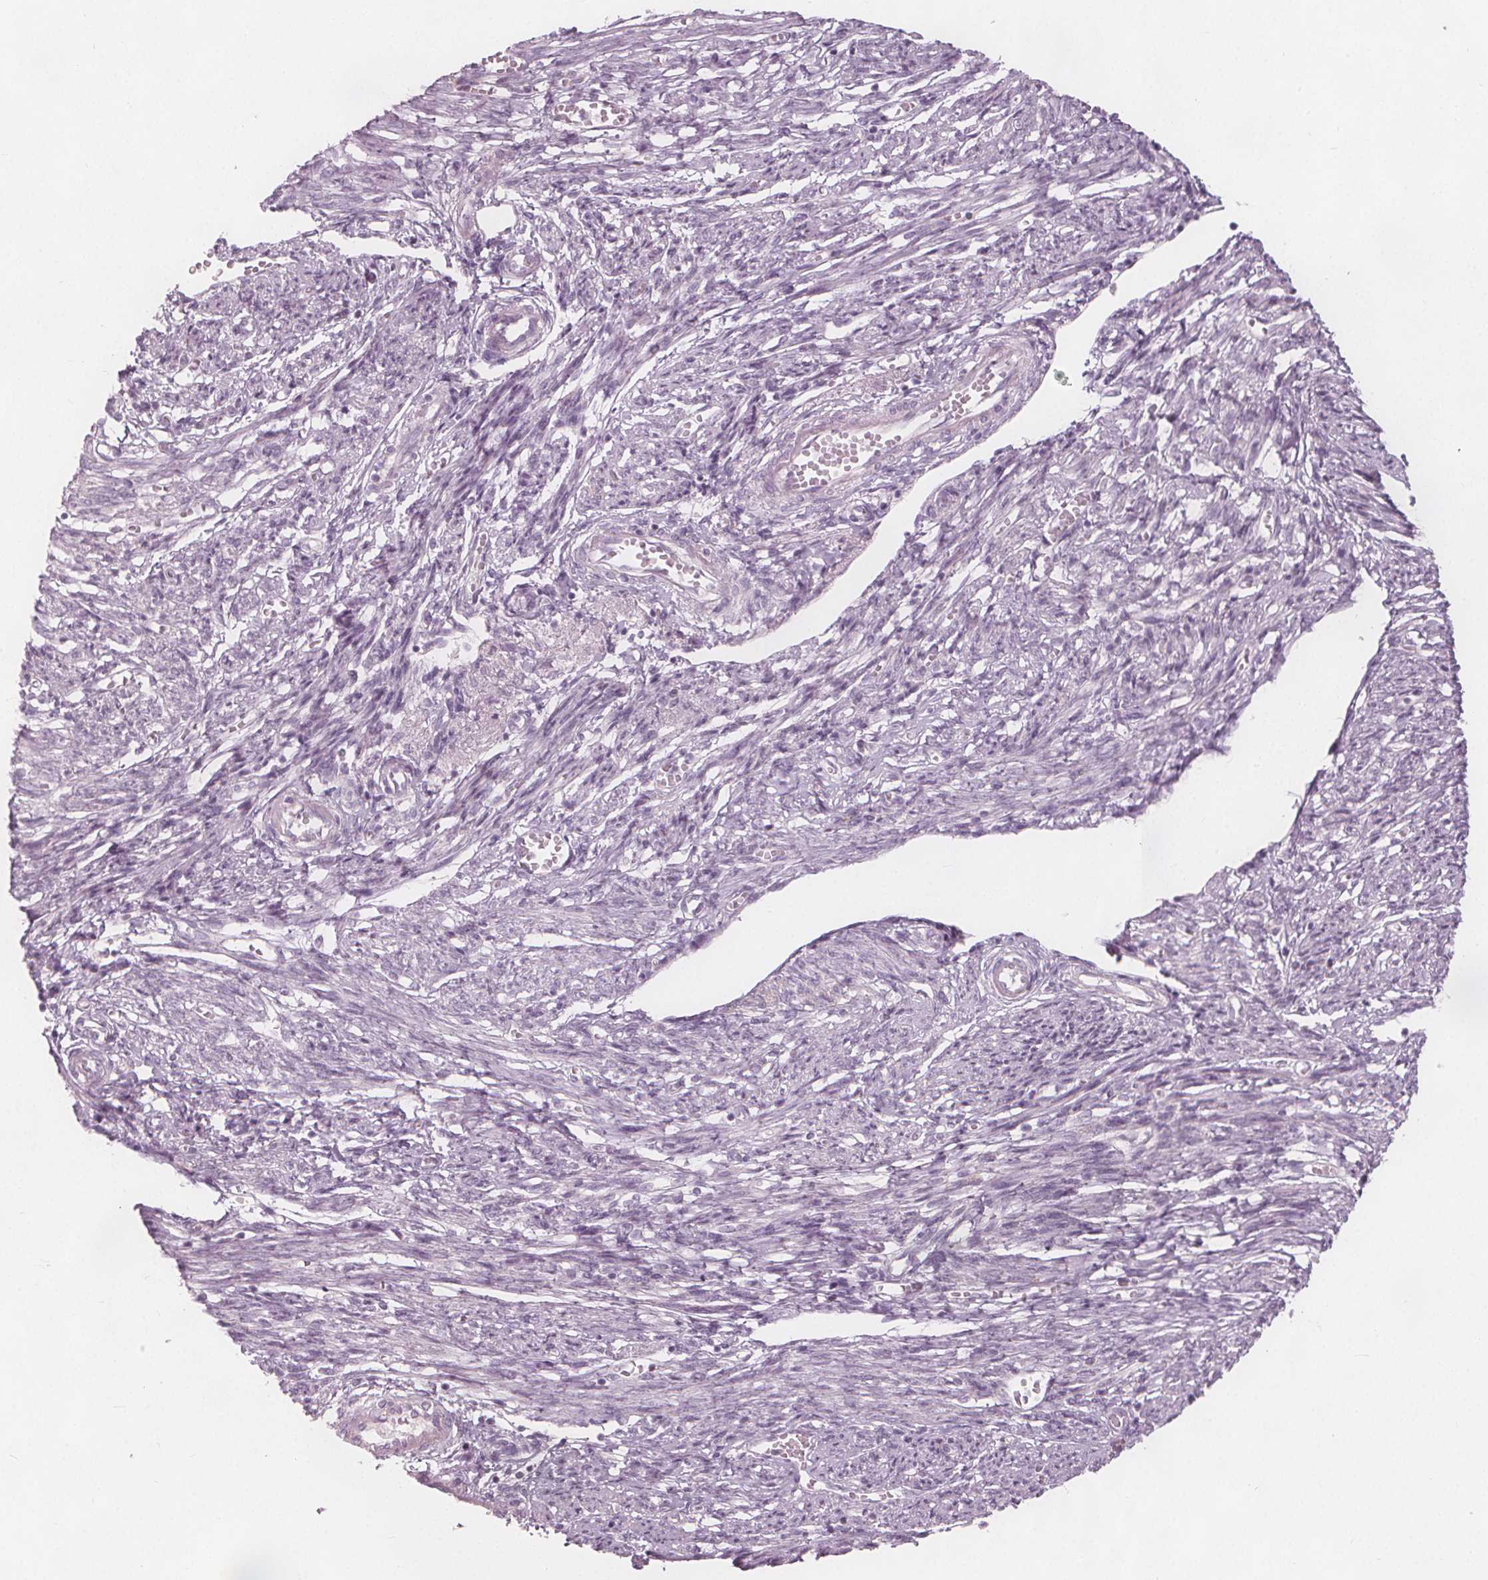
{"staining": {"intensity": "negative", "quantity": "none", "location": "none"}, "tissue": "endometrial cancer", "cell_type": "Tumor cells", "image_type": "cancer", "snomed": [{"axis": "morphology", "description": "Adenocarcinoma, NOS"}, {"axis": "topography", "description": "Endometrium"}], "caption": "Immunohistochemistry (IHC) micrograph of endometrial cancer (adenocarcinoma) stained for a protein (brown), which exhibits no positivity in tumor cells.", "gene": "BRSK1", "patient": {"sex": "female", "age": 65}}